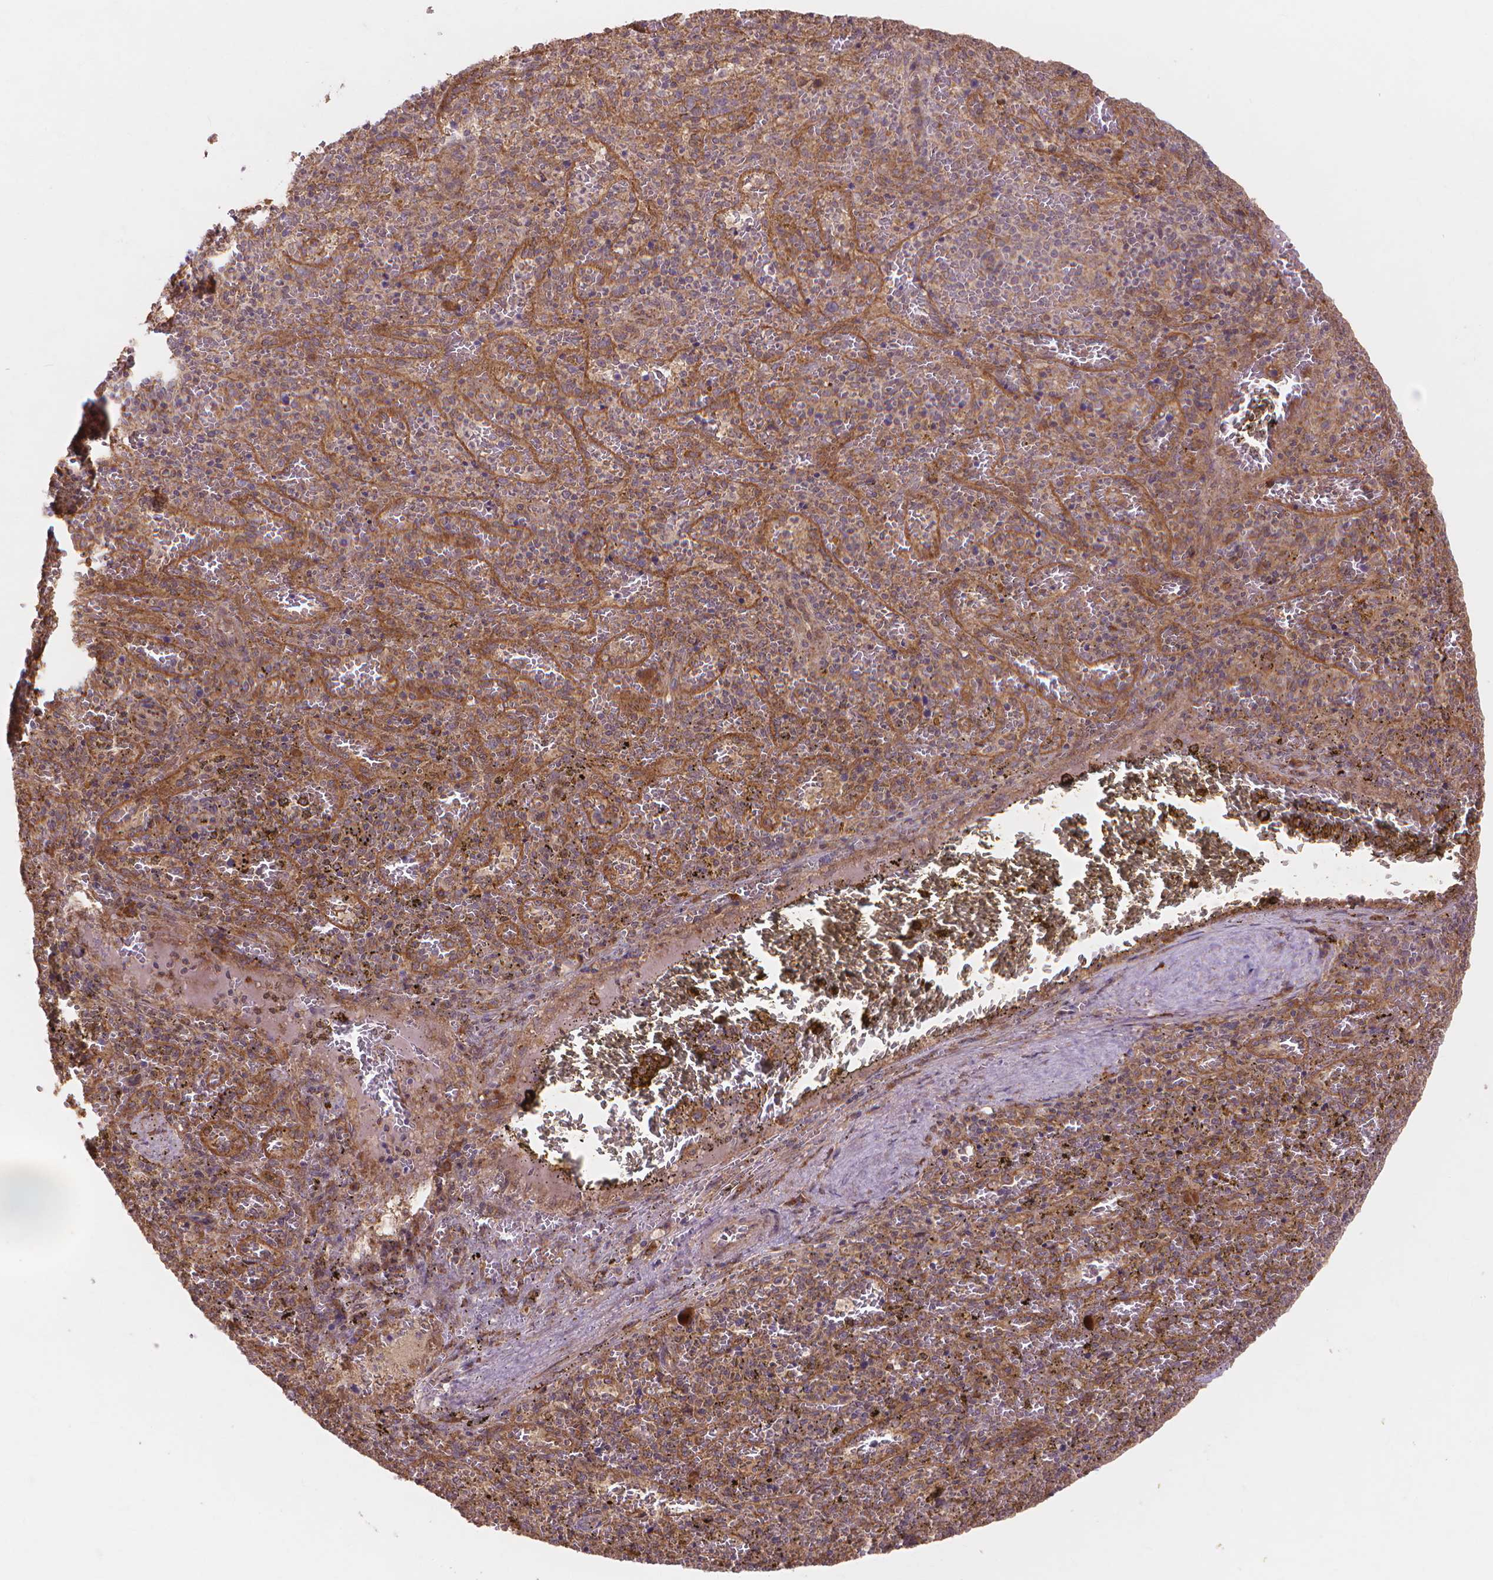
{"staining": {"intensity": "moderate", "quantity": ">75%", "location": "cytoplasmic/membranous"}, "tissue": "spleen", "cell_type": "Cells in red pulp", "image_type": "normal", "snomed": [{"axis": "morphology", "description": "Normal tissue, NOS"}, {"axis": "topography", "description": "Spleen"}], "caption": "DAB (3,3'-diaminobenzidine) immunohistochemical staining of normal human spleen exhibits moderate cytoplasmic/membranous protein staining in about >75% of cells in red pulp.", "gene": "TAB2", "patient": {"sex": "female", "age": 50}}